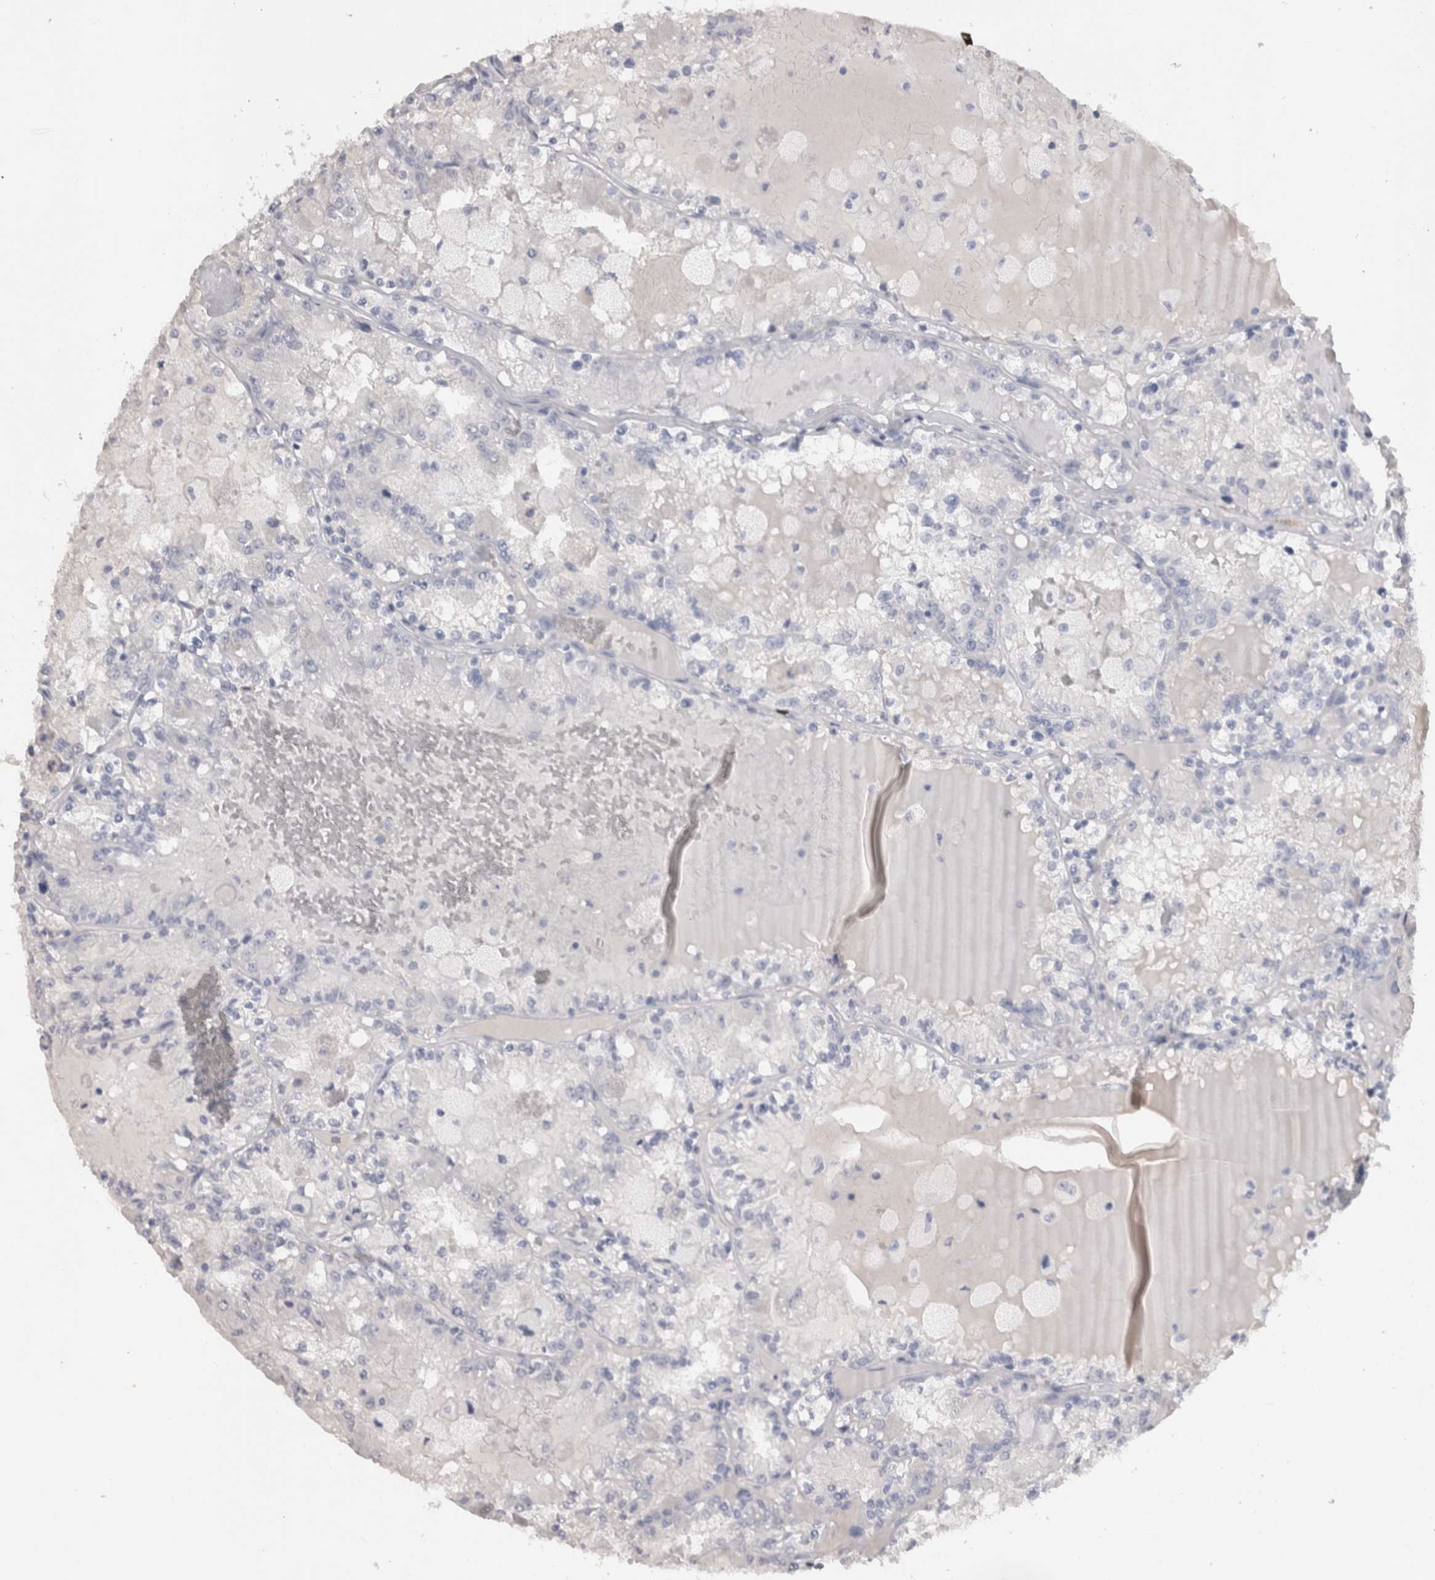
{"staining": {"intensity": "negative", "quantity": "none", "location": "none"}, "tissue": "renal cancer", "cell_type": "Tumor cells", "image_type": "cancer", "snomed": [{"axis": "morphology", "description": "Adenocarcinoma, NOS"}, {"axis": "topography", "description": "Kidney"}], "caption": "Immunohistochemistry (IHC) micrograph of renal cancer stained for a protein (brown), which demonstrates no expression in tumor cells. The staining is performed using DAB brown chromogen with nuclei counter-stained in using hematoxylin.", "gene": "ADAM2", "patient": {"sex": "female", "age": 56}}